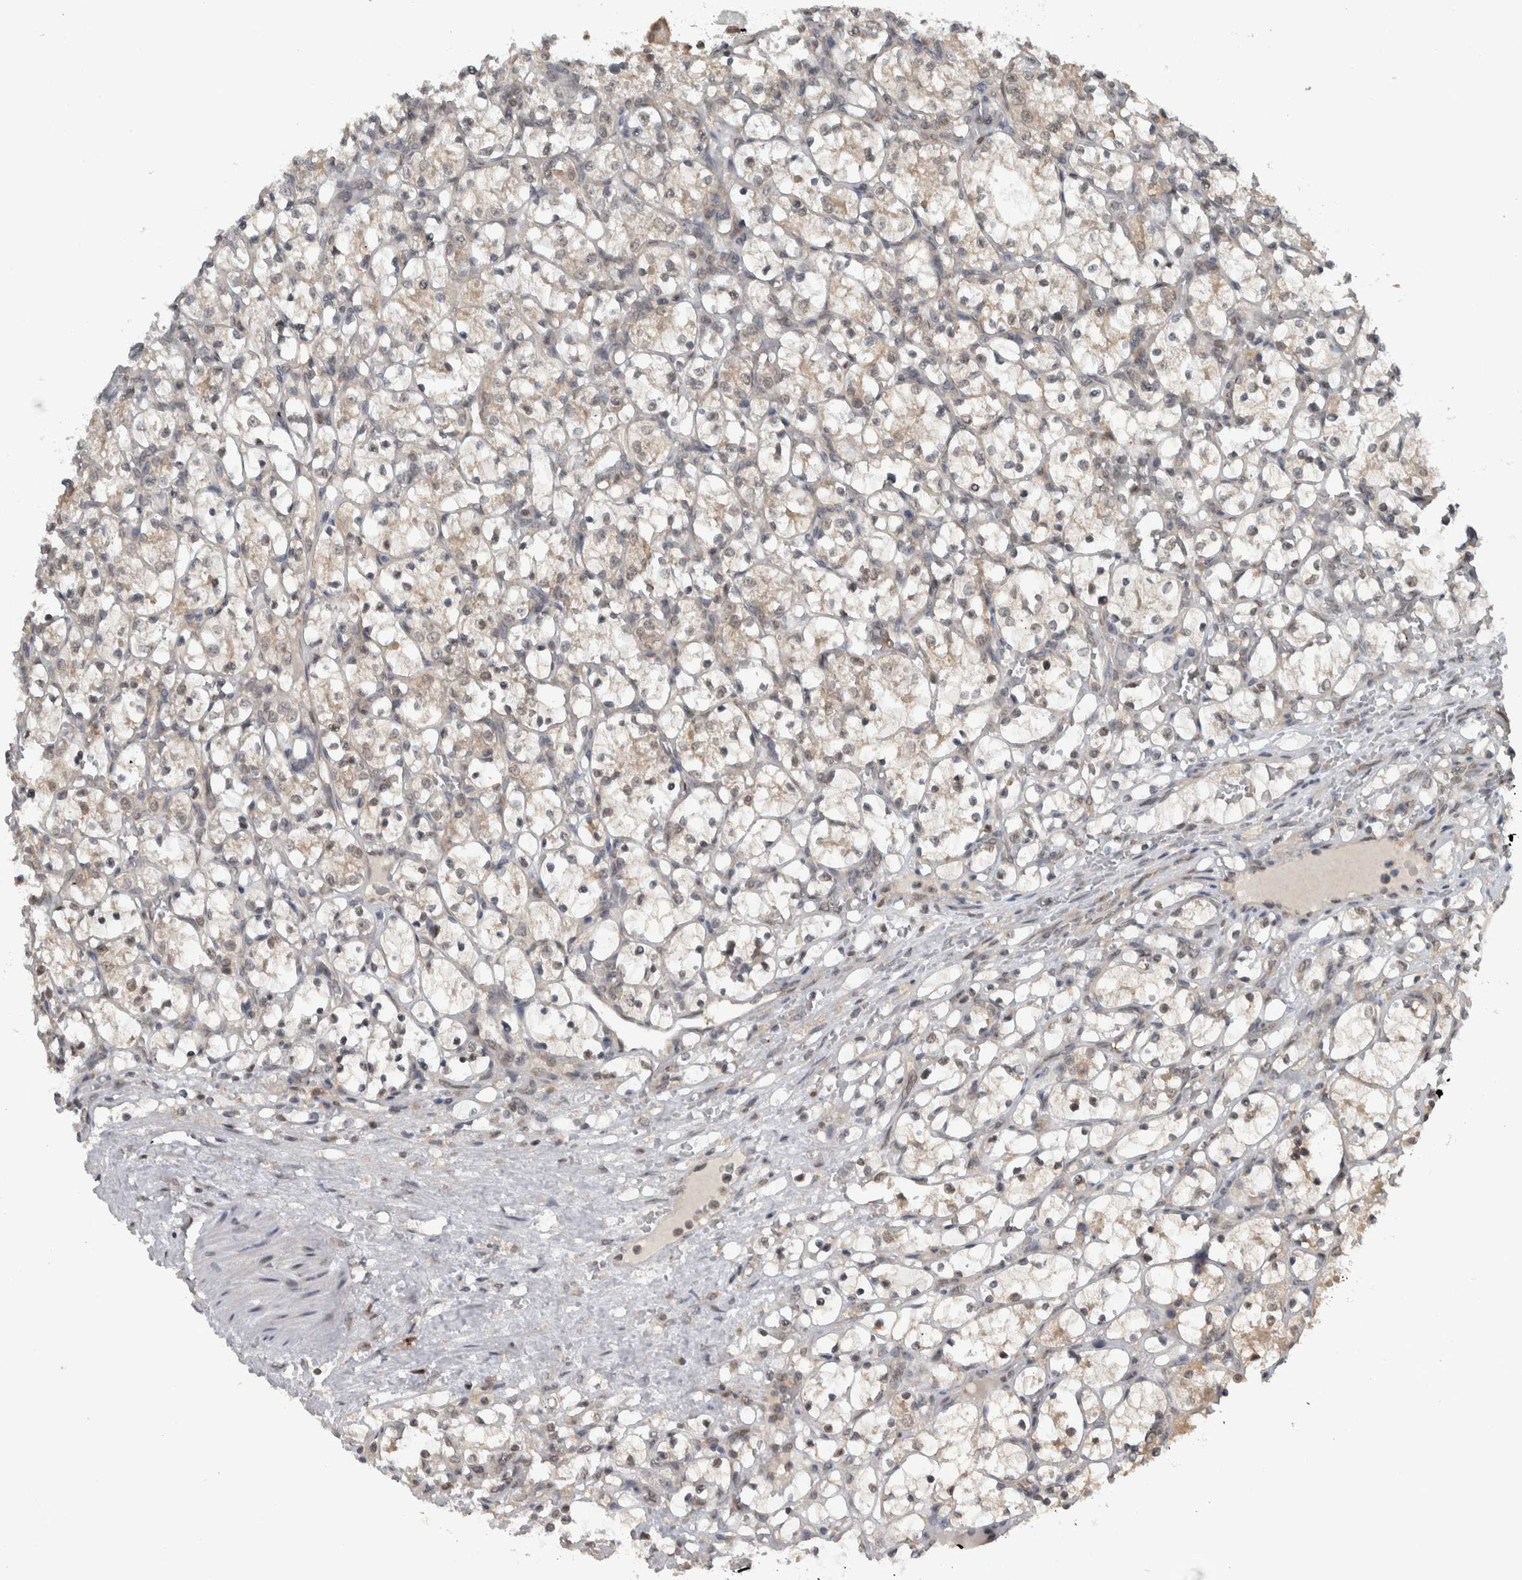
{"staining": {"intensity": "weak", "quantity": "25%-75%", "location": "cytoplasmic/membranous,nuclear"}, "tissue": "renal cancer", "cell_type": "Tumor cells", "image_type": "cancer", "snomed": [{"axis": "morphology", "description": "Adenocarcinoma, NOS"}, {"axis": "topography", "description": "Kidney"}], "caption": "Renal cancer stained for a protein (brown) exhibits weak cytoplasmic/membranous and nuclear positive positivity in approximately 25%-75% of tumor cells.", "gene": "SPAG7", "patient": {"sex": "female", "age": 69}}